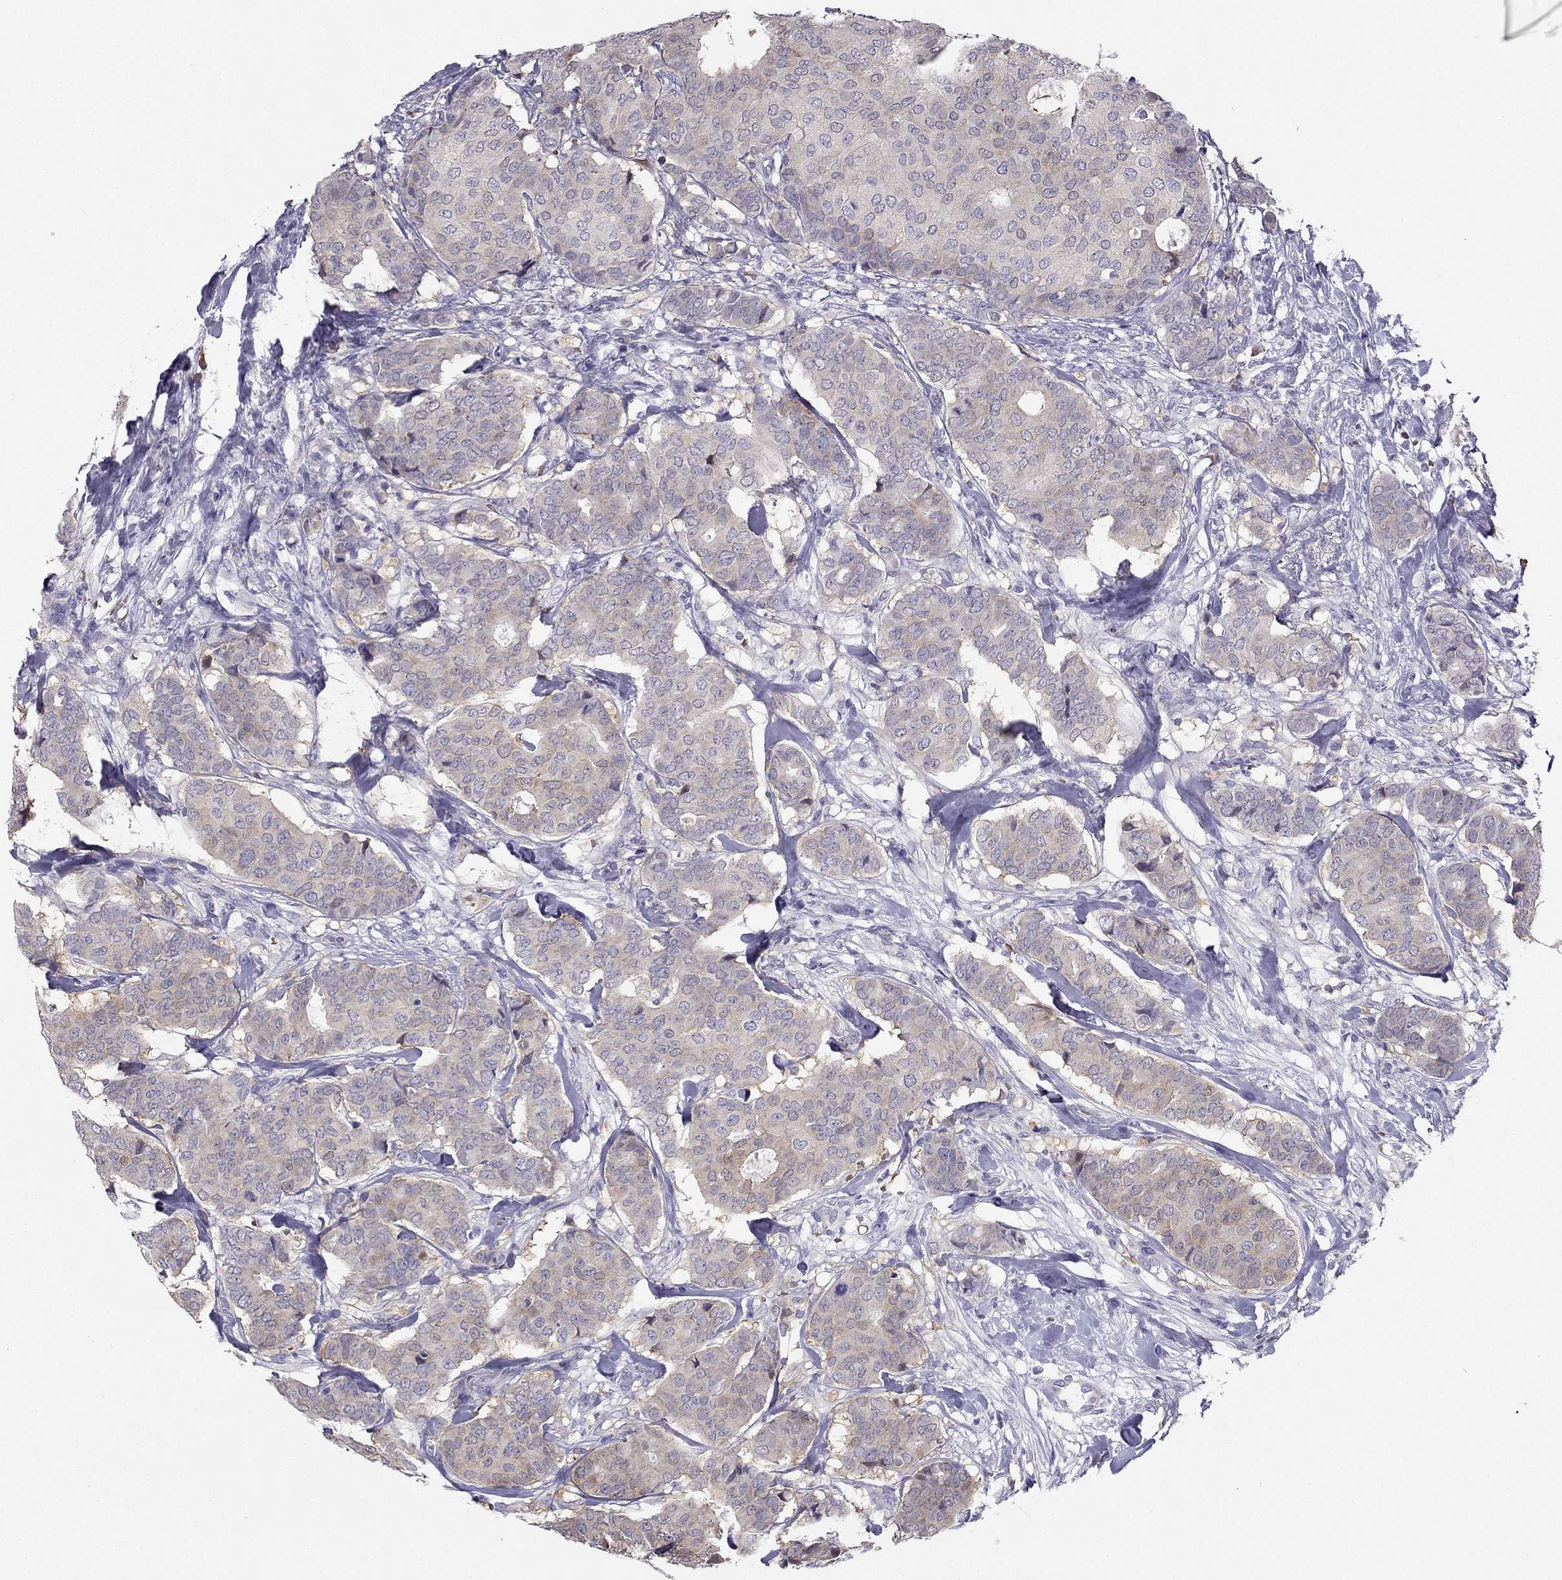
{"staining": {"intensity": "negative", "quantity": "none", "location": "none"}, "tissue": "breast cancer", "cell_type": "Tumor cells", "image_type": "cancer", "snomed": [{"axis": "morphology", "description": "Duct carcinoma"}, {"axis": "topography", "description": "Breast"}], "caption": "This is an IHC micrograph of human breast cancer (invasive ductal carcinoma). There is no positivity in tumor cells.", "gene": "RSPH14", "patient": {"sex": "female", "age": 75}}